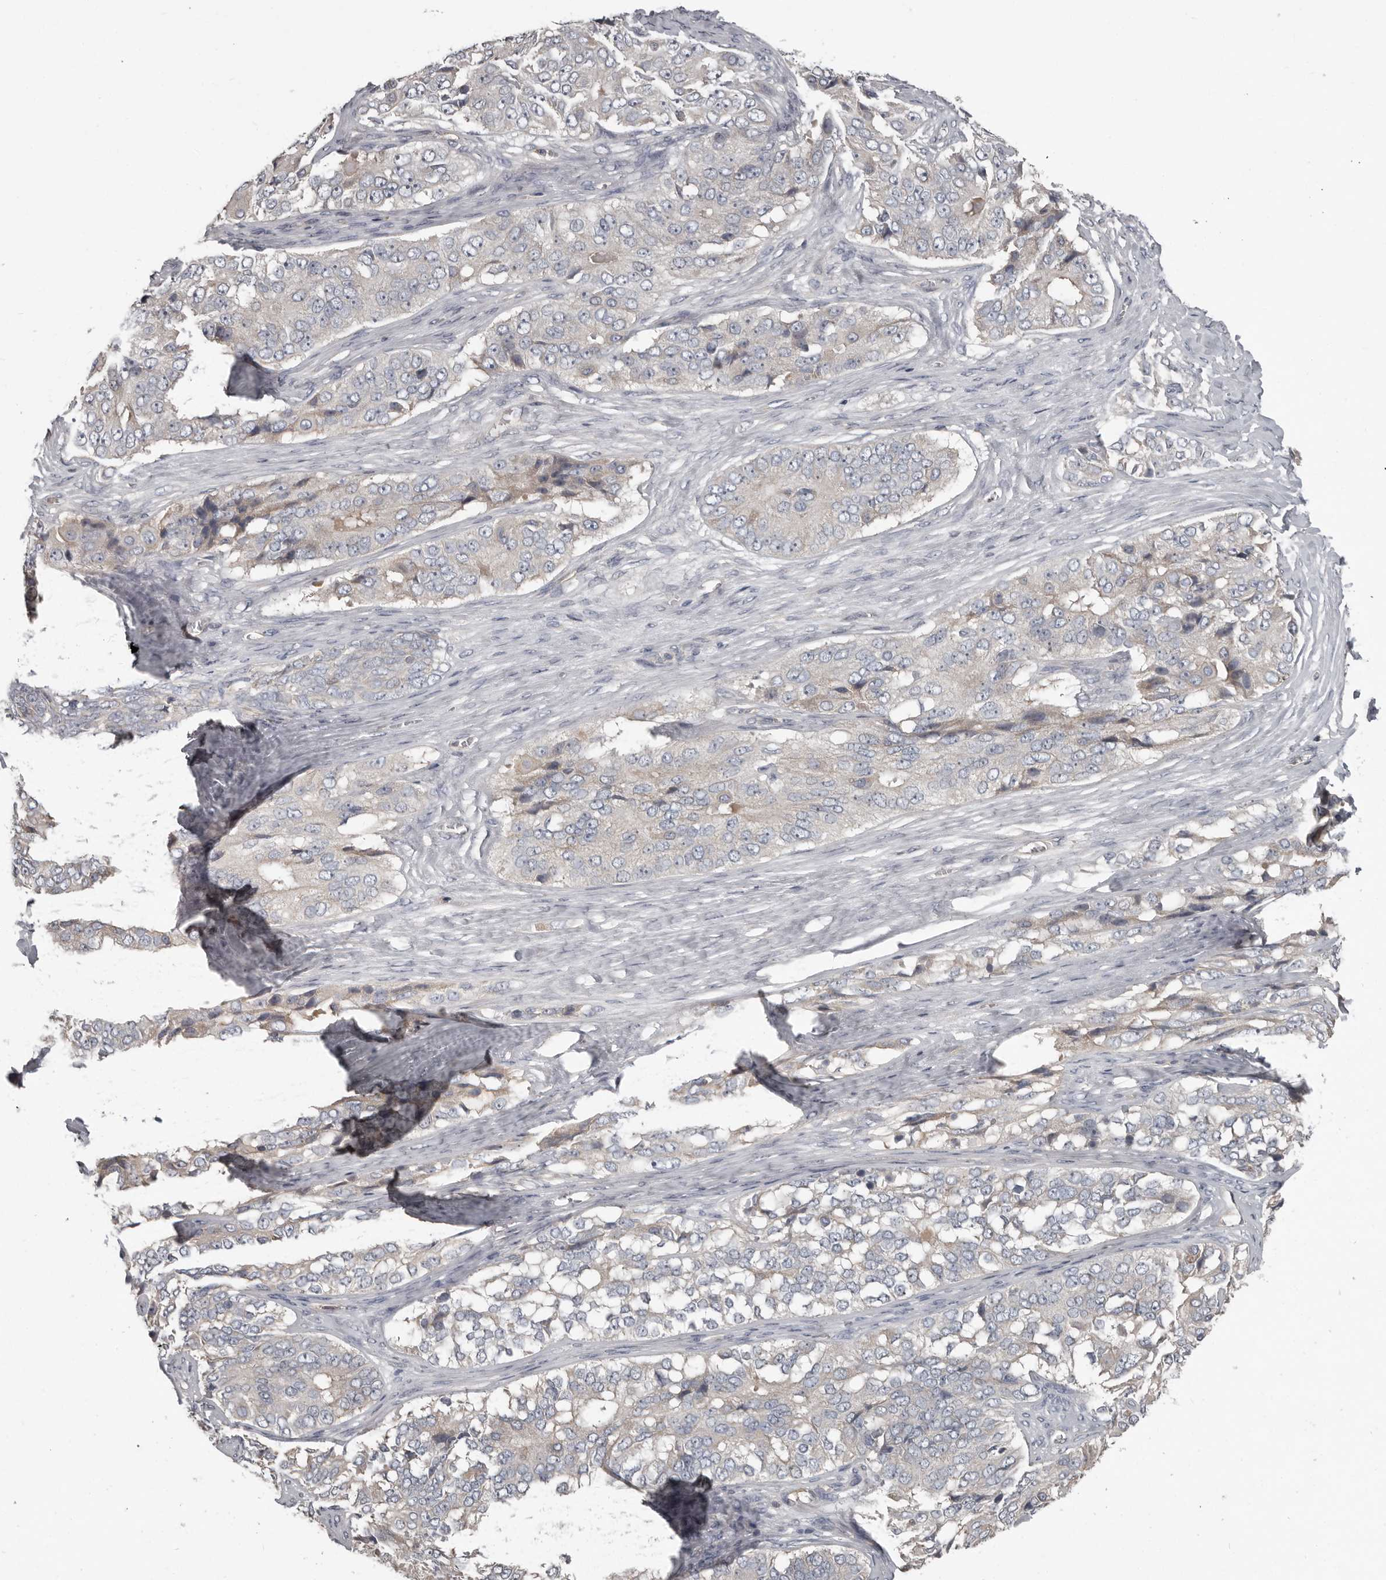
{"staining": {"intensity": "negative", "quantity": "none", "location": "none"}, "tissue": "ovarian cancer", "cell_type": "Tumor cells", "image_type": "cancer", "snomed": [{"axis": "morphology", "description": "Carcinoma, endometroid"}, {"axis": "topography", "description": "Ovary"}], "caption": "The image demonstrates no significant expression in tumor cells of ovarian cancer.", "gene": "CA6", "patient": {"sex": "female", "age": 51}}